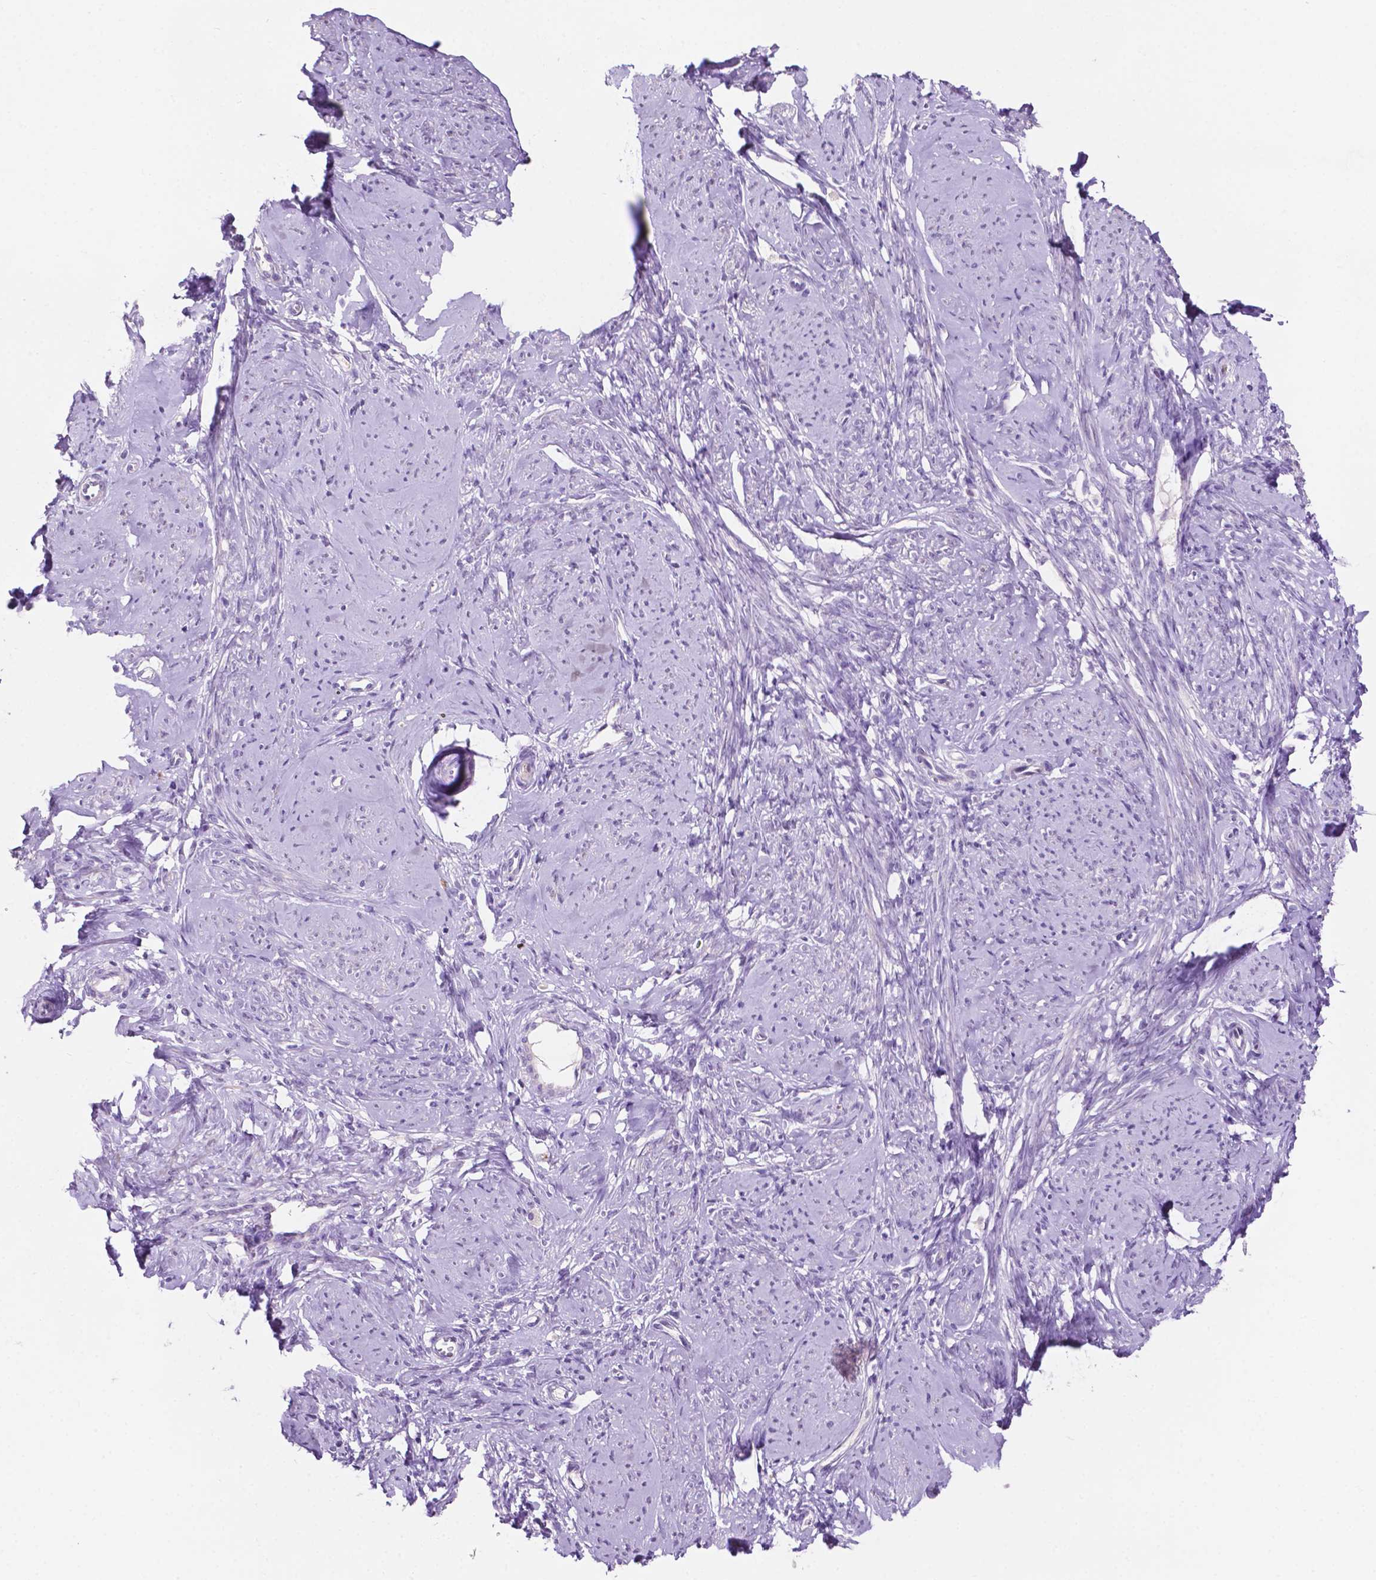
{"staining": {"intensity": "weak", "quantity": "<25%", "location": "cytoplasmic/membranous"}, "tissue": "smooth muscle", "cell_type": "Smooth muscle cells", "image_type": "normal", "snomed": [{"axis": "morphology", "description": "Normal tissue, NOS"}, {"axis": "topography", "description": "Smooth muscle"}], "caption": "Benign smooth muscle was stained to show a protein in brown. There is no significant staining in smooth muscle cells. (Stains: DAB (3,3'-diaminobenzidine) IHC with hematoxylin counter stain, Microscopy: brightfield microscopy at high magnification).", "gene": "CLDN17", "patient": {"sex": "female", "age": 48}}